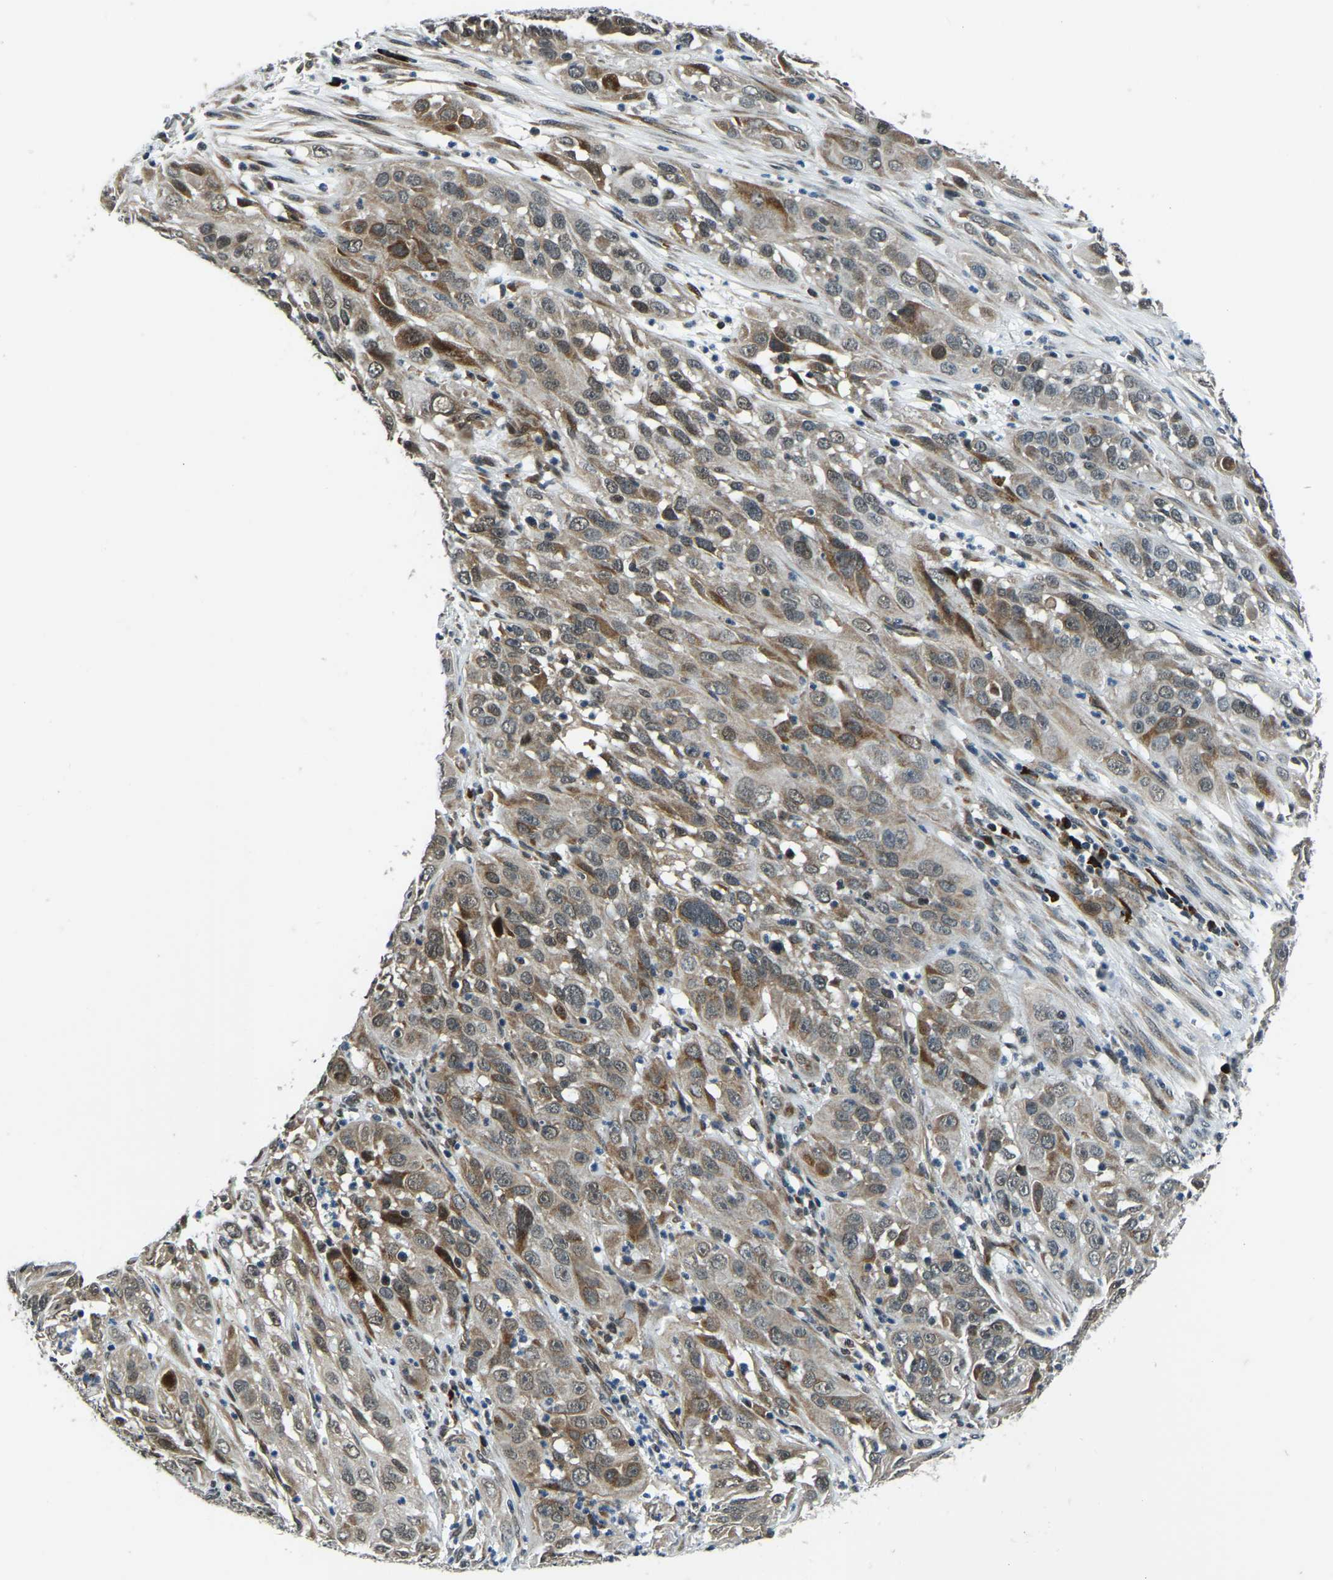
{"staining": {"intensity": "moderate", "quantity": ">75%", "location": "cytoplasmic/membranous"}, "tissue": "cervical cancer", "cell_type": "Tumor cells", "image_type": "cancer", "snomed": [{"axis": "morphology", "description": "Squamous cell carcinoma, NOS"}, {"axis": "topography", "description": "Cervix"}], "caption": "Immunohistochemistry of cervical cancer displays medium levels of moderate cytoplasmic/membranous staining in approximately >75% of tumor cells. (Brightfield microscopy of DAB IHC at high magnification).", "gene": "ING2", "patient": {"sex": "female", "age": 32}}